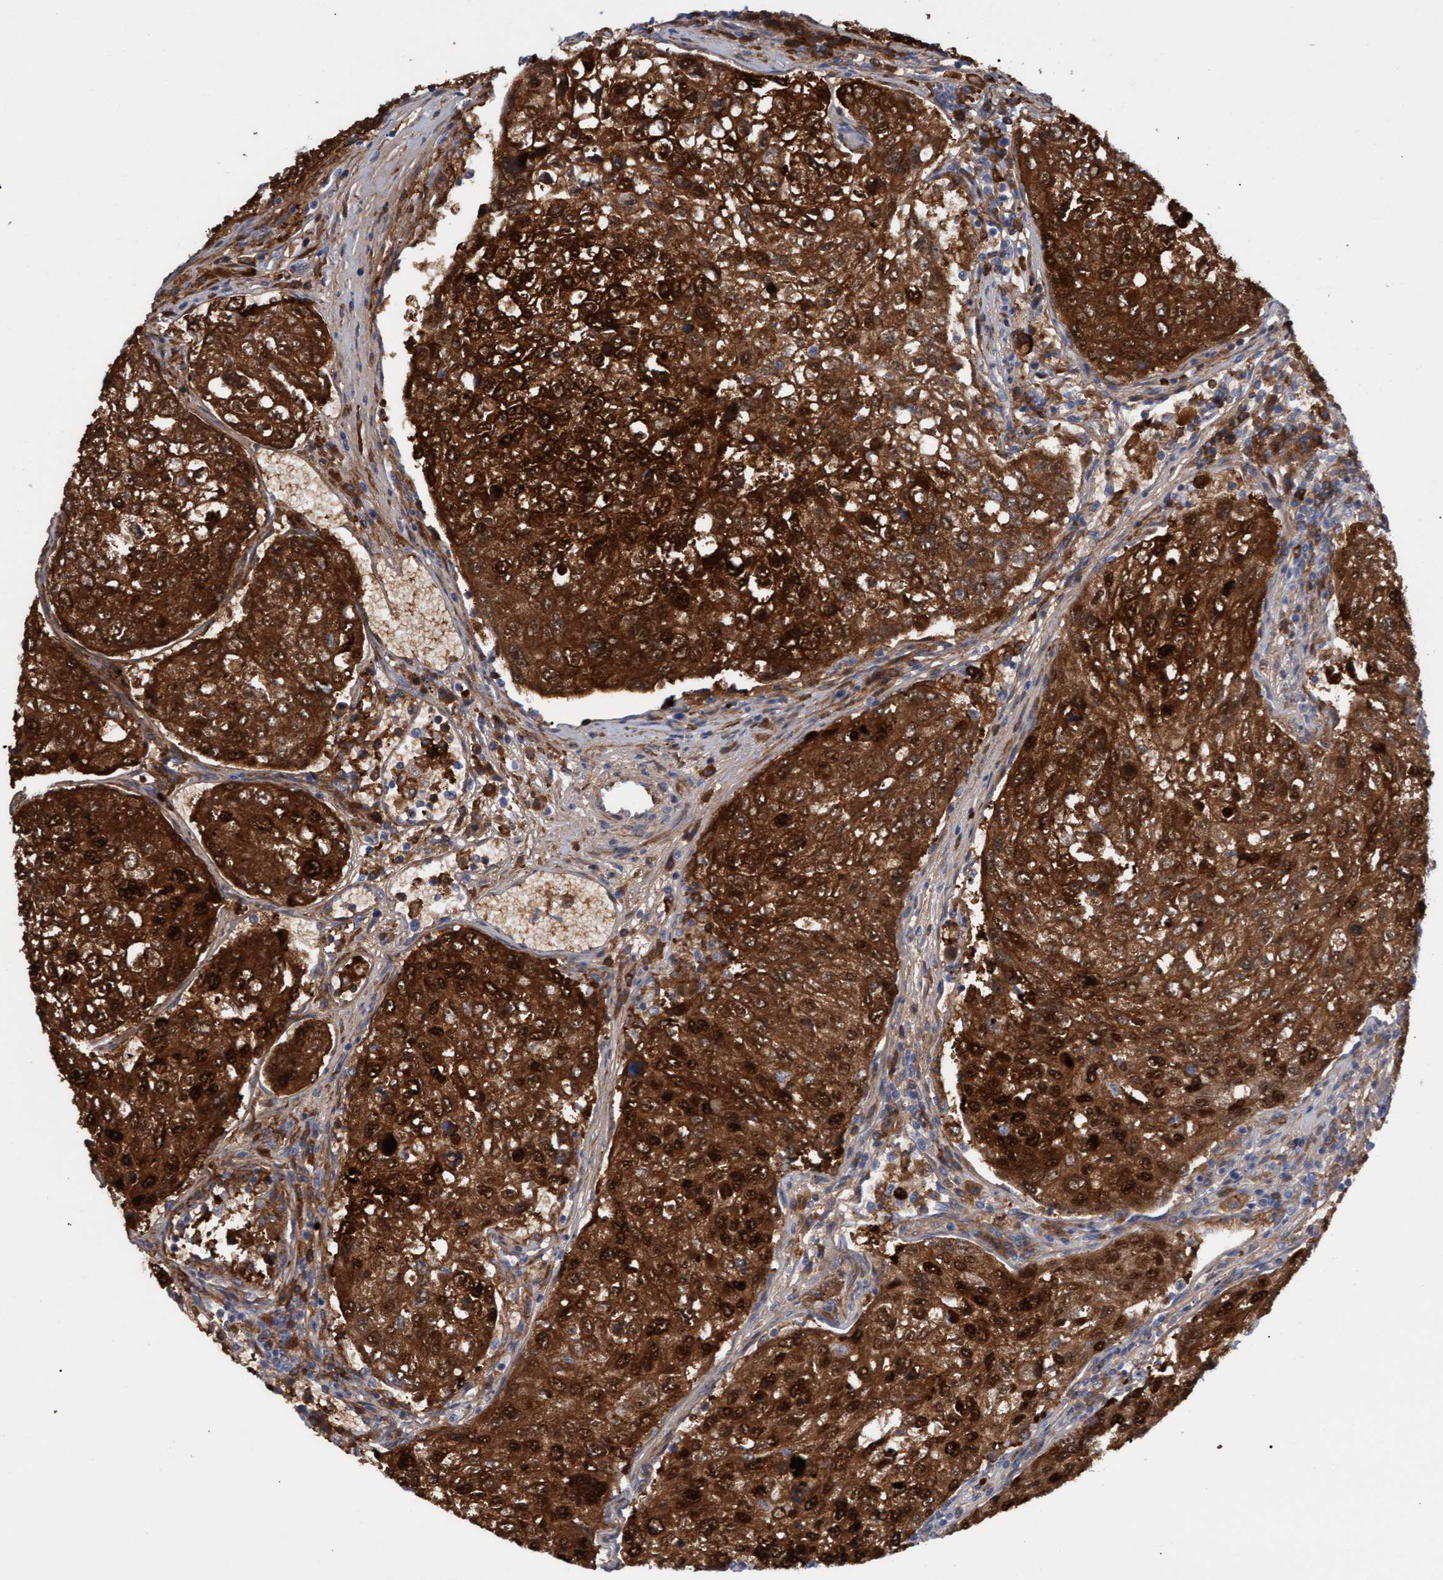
{"staining": {"intensity": "strong", "quantity": ">75%", "location": "cytoplasmic/membranous,nuclear"}, "tissue": "urothelial cancer", "cell_type": "Tumor cells", "image_type": "cancer", "snomed": [{"axis": "morphology", "description": "Urothelial carcinoma, High grade"}, {"axis": "topography", "description": "Lymph node"}, {"axis": "topography", "description": "Urinary bladder"}], "caption": "Protein staining of urothelial cancer tissue displays strong cytoplasmic/membranous and nuclear staining in approximately >75% of tumor cells.", "gene": "PINX1", "patient": {"sex": "male", "age": 51}}